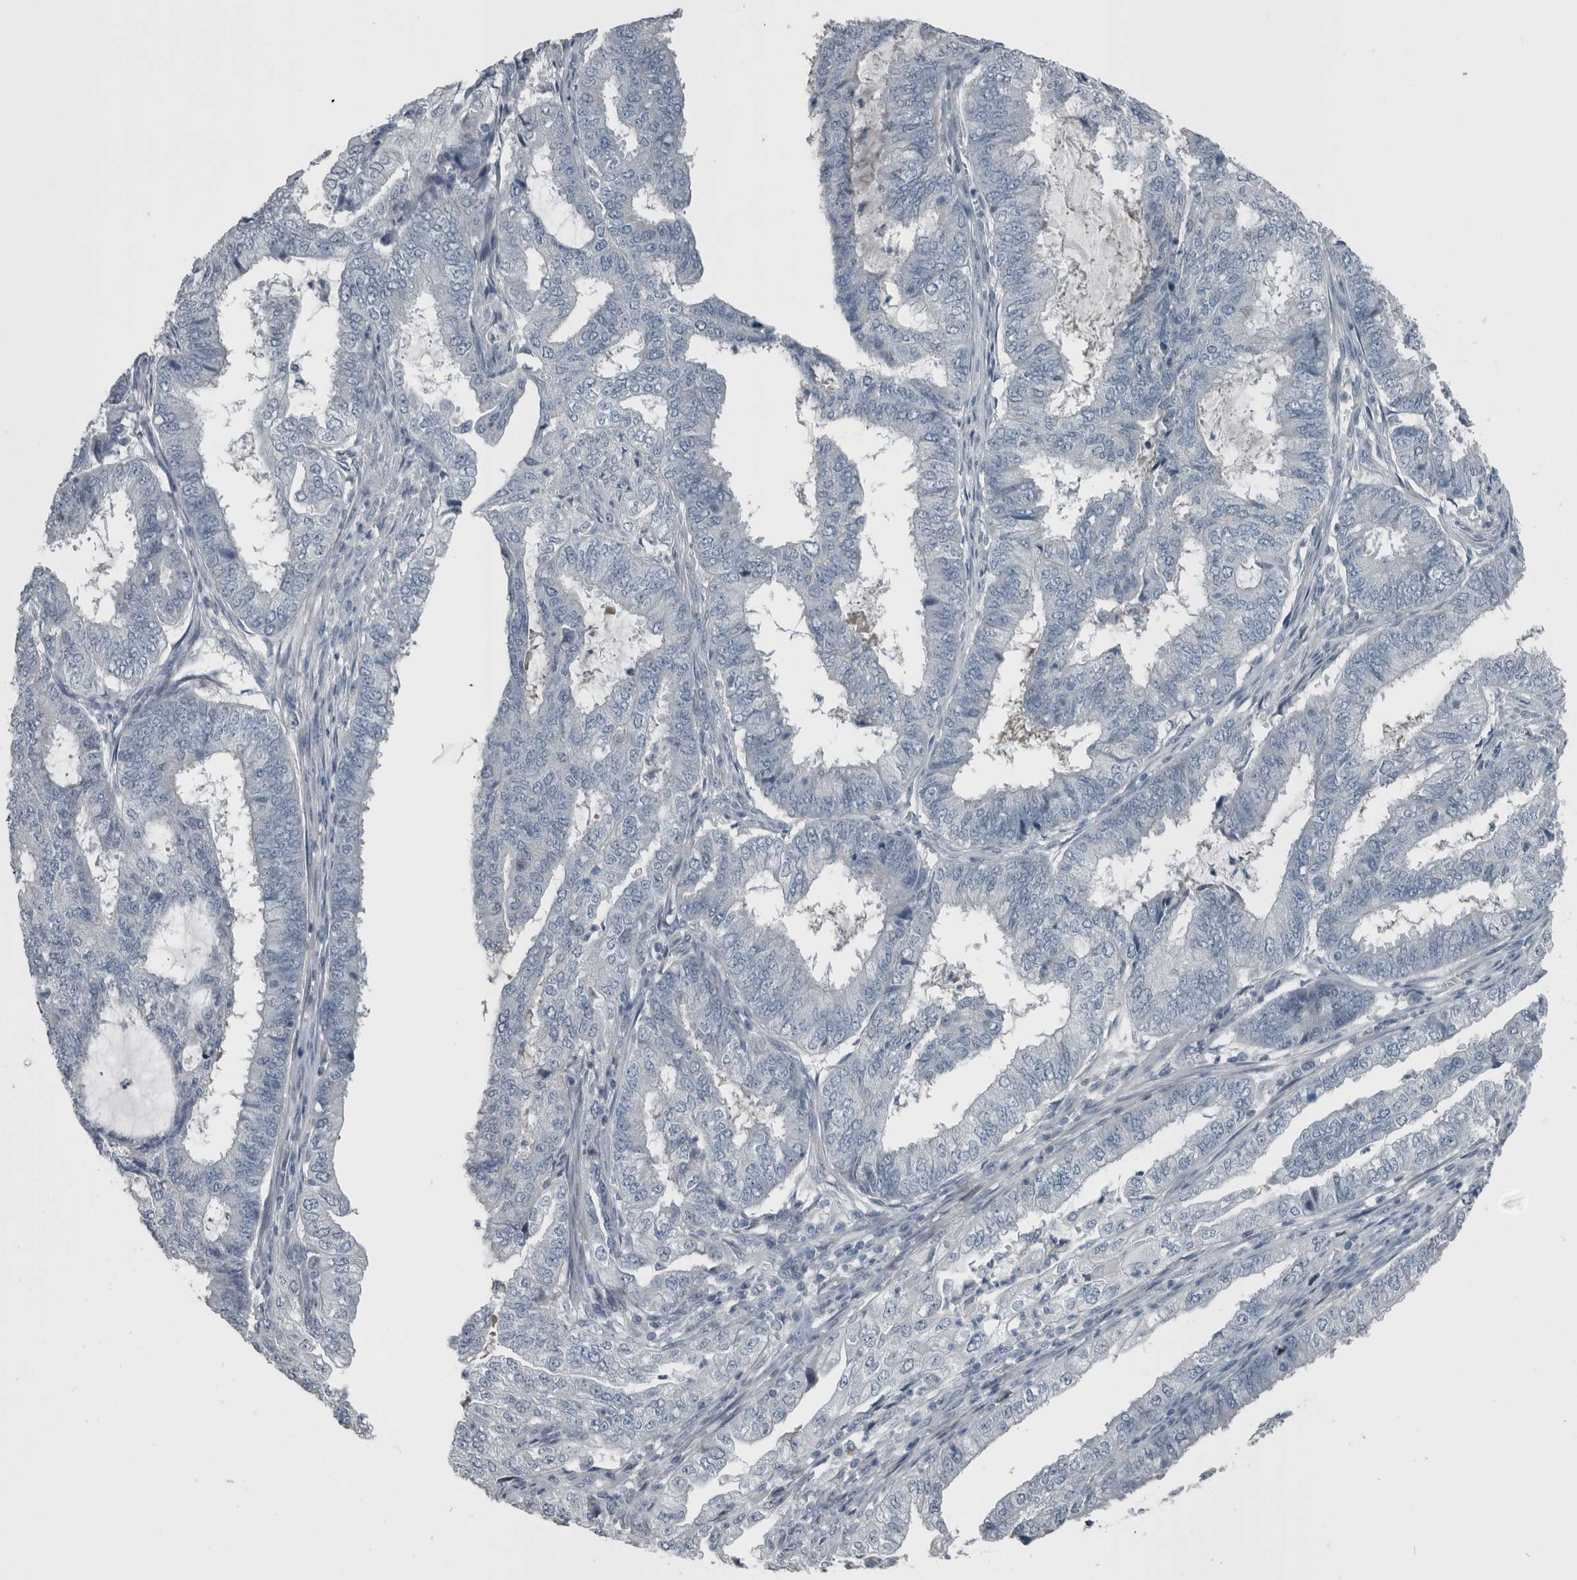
{"staining": {"intensity": "negative", "quantity": "none", "location": "none"}, "tissue": "endometrial cancer", "cell_type": "Tumor cells", "image_type": "cancer", "snomed": [{"axis": "morphology", "description": "Adenocarcinoma, NOS"}, {"axis": "topography", "description": "Endometrium"}], "caption": "This is a histopathology image of immunohistochemistry staining of endometrial cancer, which shows no expression in tumor cells.", "gene": "KRT20", "patient": {"sex": "female", "age": 51}}